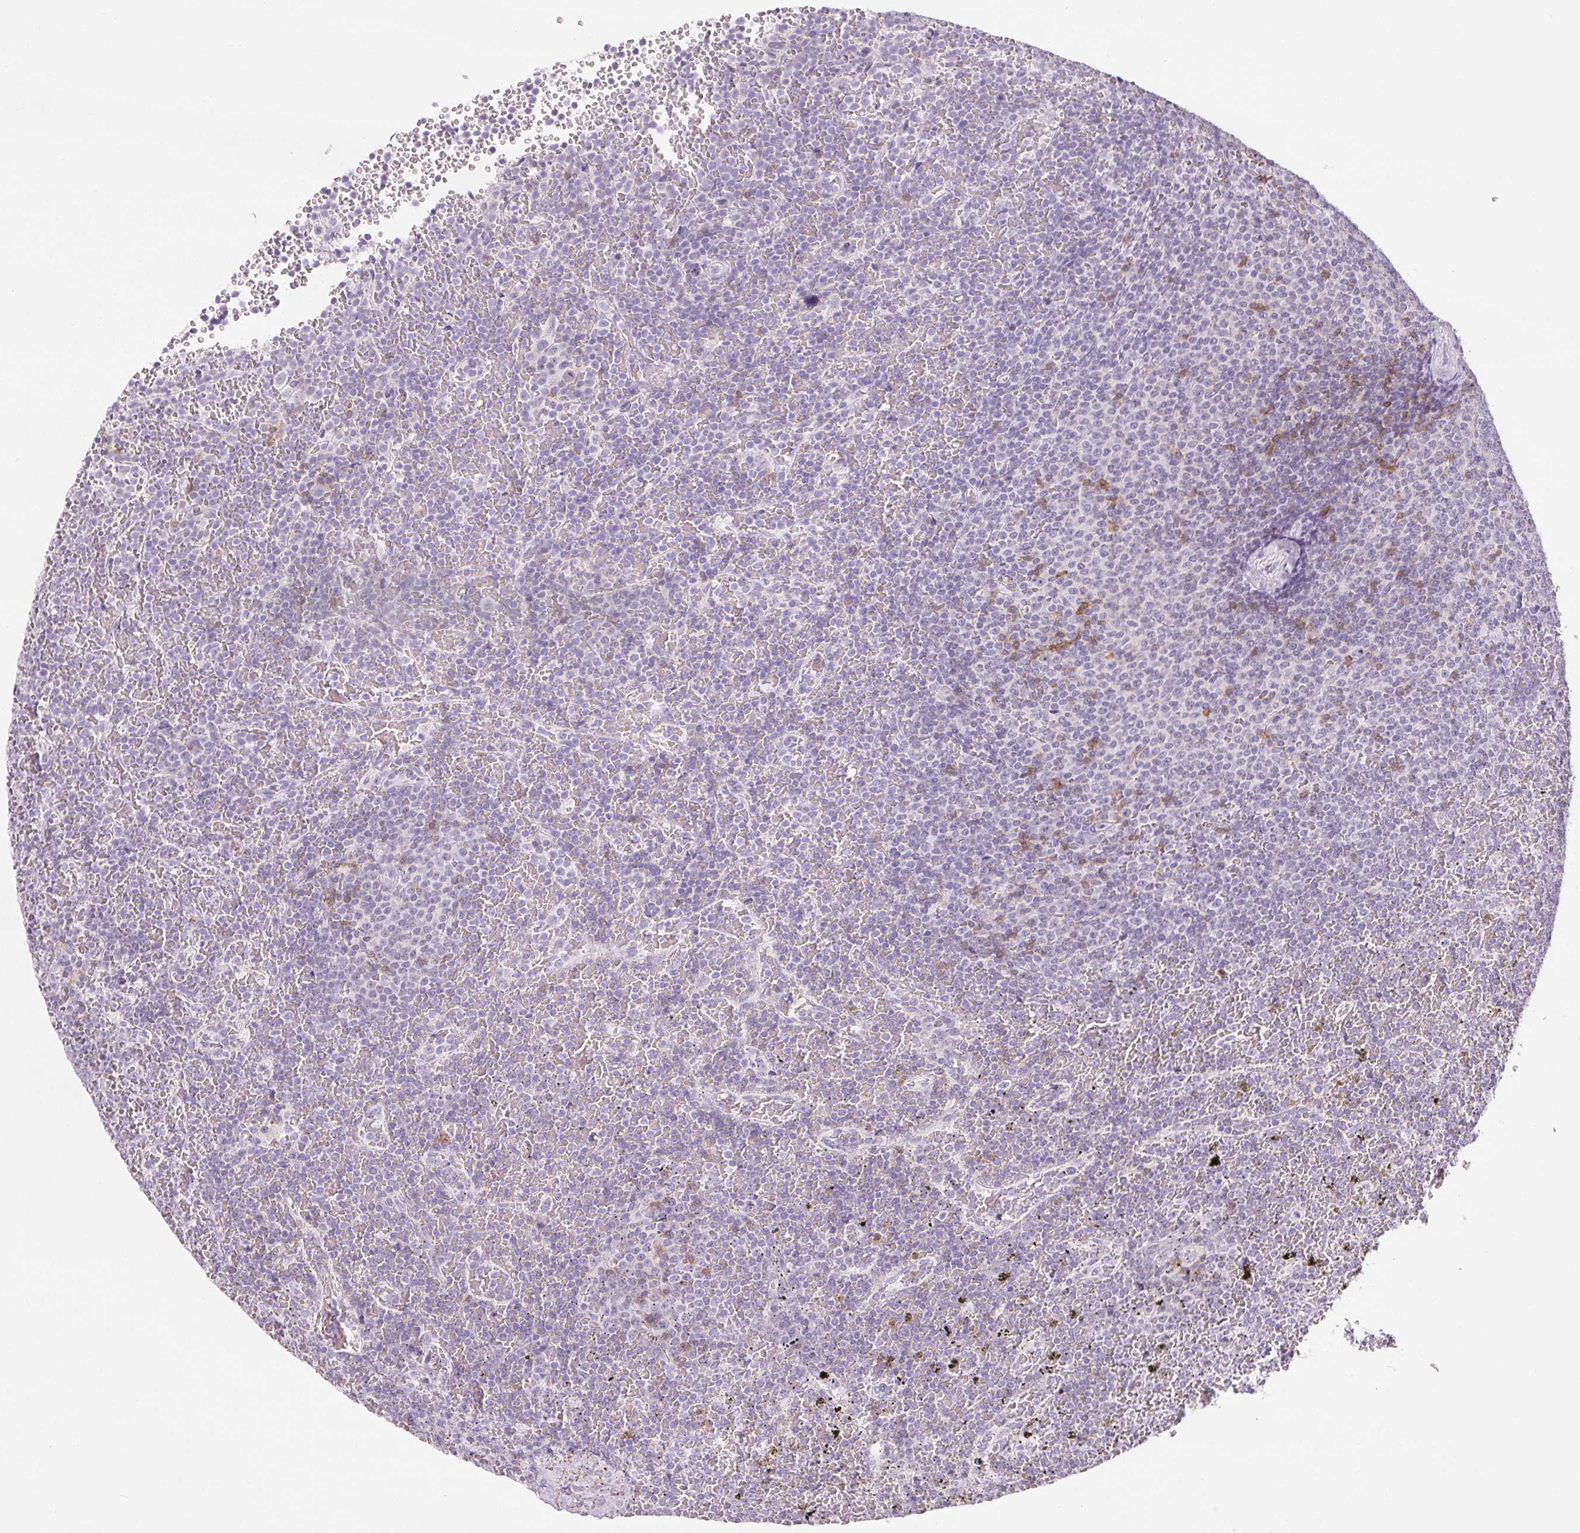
{"staining": {"intensity": "negative", "quantity": "none", "location": "none"}, "tissue": "lymphoma", "cell_type": "Tumor cells", "image_type": "cancer", "snomed": [{"axis": "morphology", "description": "Malignant lymphoma, non-Hodgkin's type, Low grade"}, {"axis": "topography", "description": "Spleen"}], "caption": "Immunohistochemistry micrograph of neoplastic tissue: lymphoma stained with DAB (3,3'-diaminobenzidine) reveals no significant protein expression in tumor cells. (DAB IHC visualized using brightfield microscopy, high magnification).", "gene": "CD69", "patient": {"sex": "female", "age": 77}}